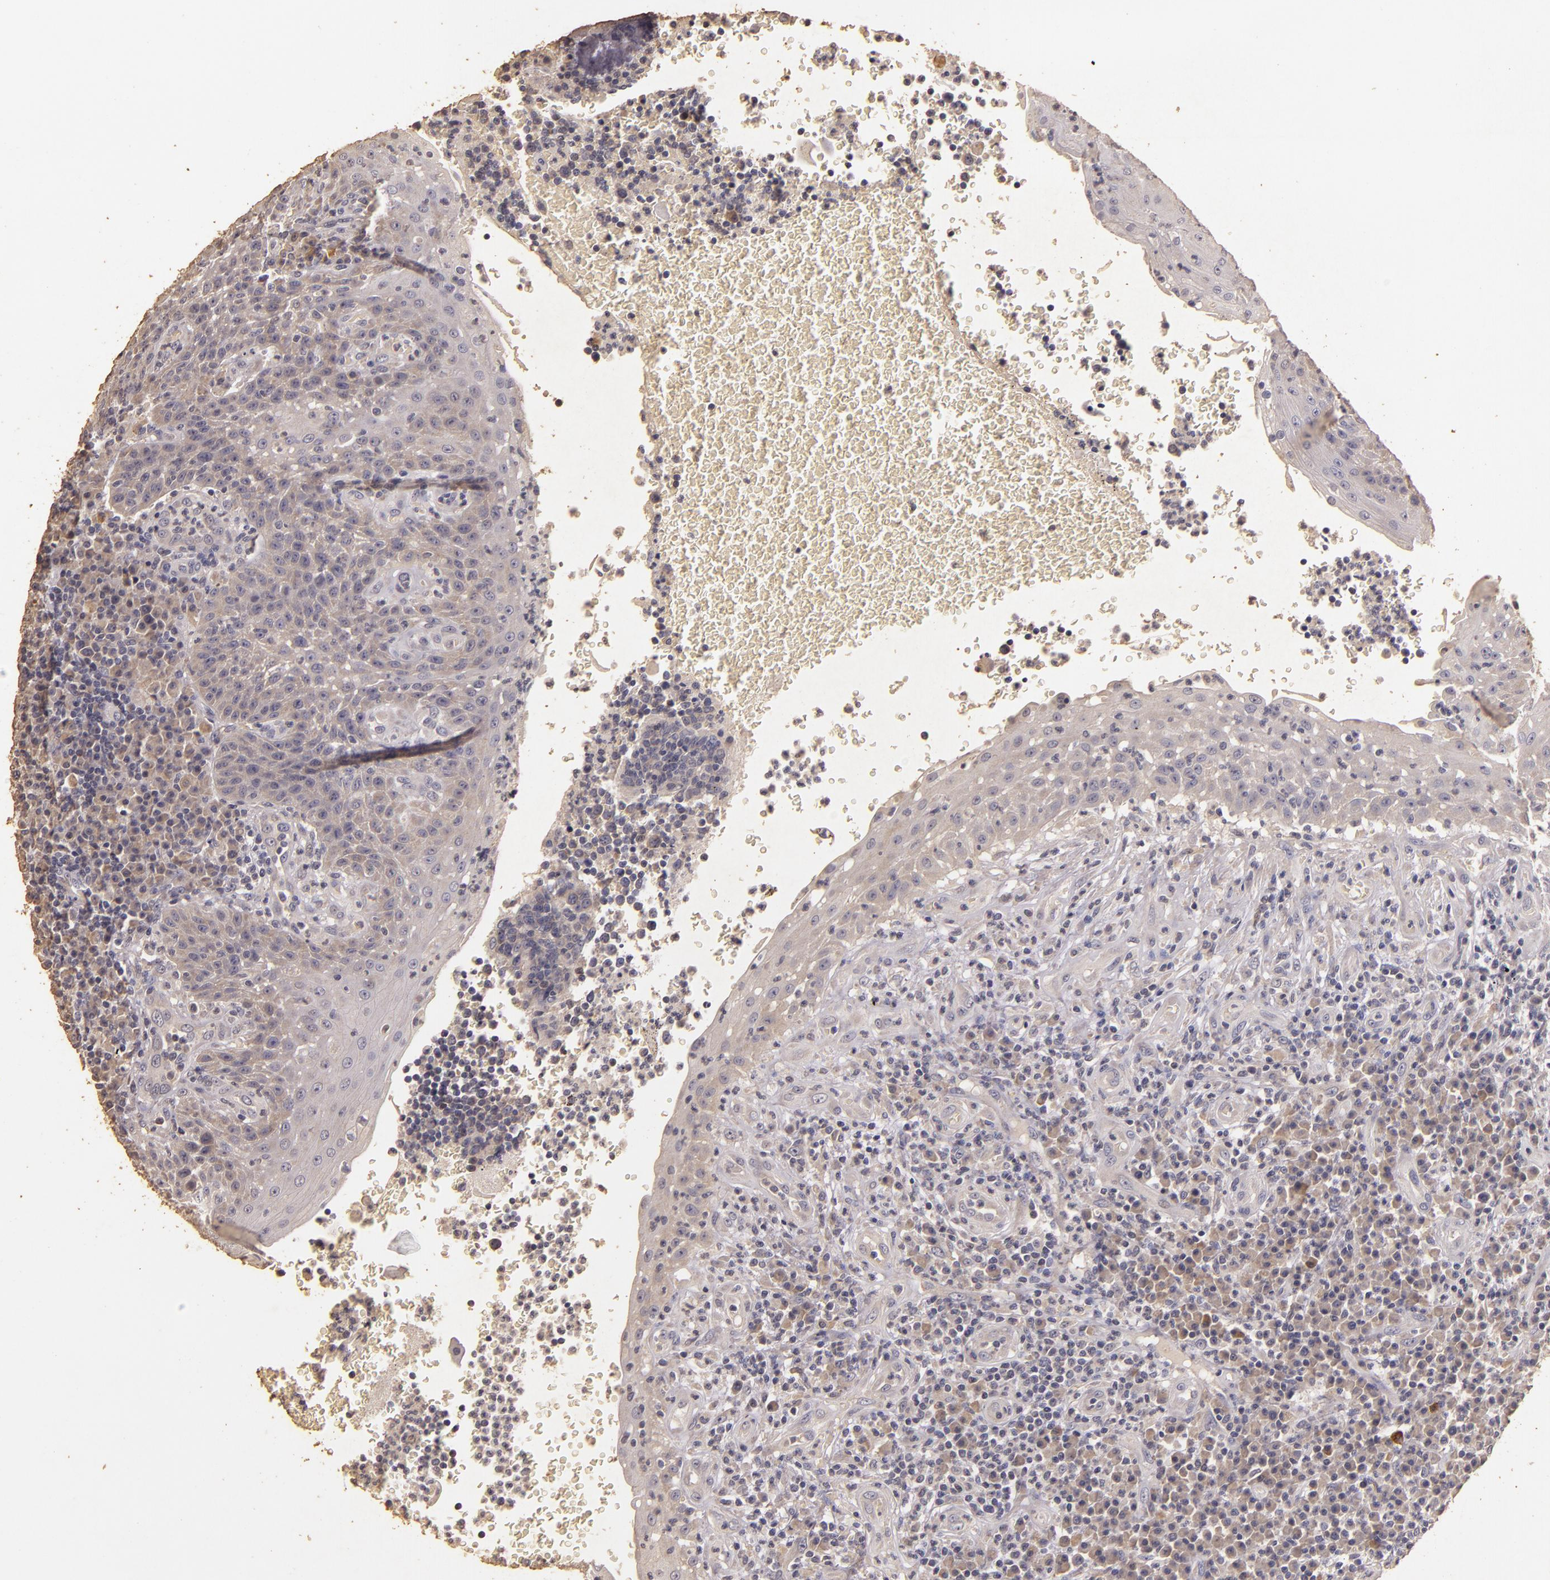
{"staining": {"intensity": "negative", "quantity": "none", "location": "none"}, "tissue": "tonsil", "cell_type": "Germinal center cells", "image_type": "normal", "snomed": [{"axis": "morphology", "description": "Normal tissue, NOS"}, {"axis": "topography", "description": "Tonsil"}], "caption": "A high-resolution photomicrograph shows immunohistochemistry staining of unremarkable tonsil, which shows no significant positivity in germinal center cells.", "gene": "BCL2L13", "patient": {"sex": "female", "age": 40}}